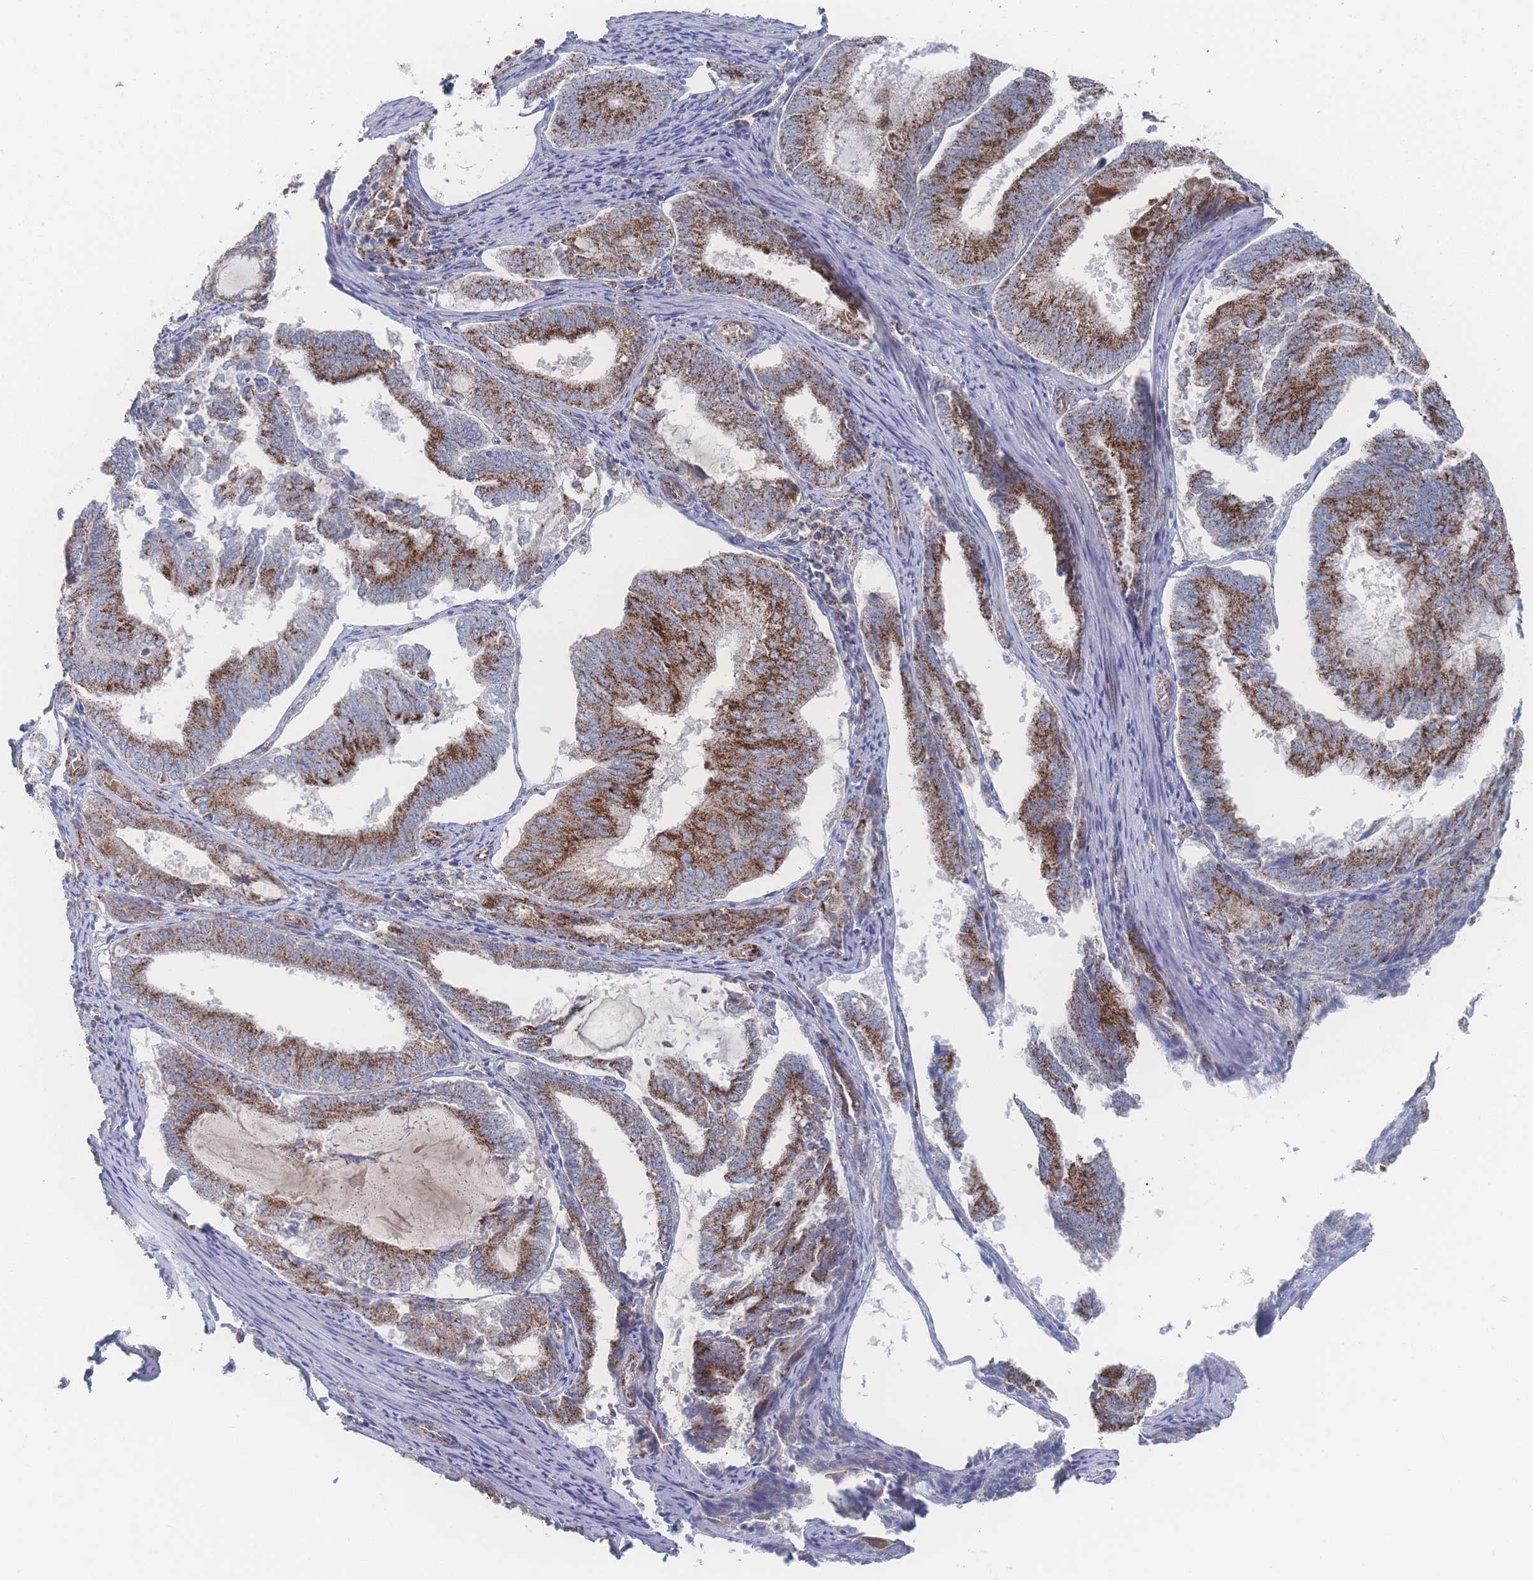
{"staining": {"intensity": "strong", "quantity": ">75%", "location": "cytoplasmic/membranous"}, "tissue": "endometrial cancer", "cell_type": "Tumor cells", "image_type": "cancer", "snomed": [{"axis": "morphology", "description": "Adenocarcinoma, NOS"}, {"axis": "topography", "description": "Endometrium"}], "caption": "Tumor cells show high levels of strong cytoplasmic/membranous expression in approximately >75% of cells in adenocarcinoma (endometrial).", "gene": "PEX14", "patient": {"sex": "female", "age": 81}}